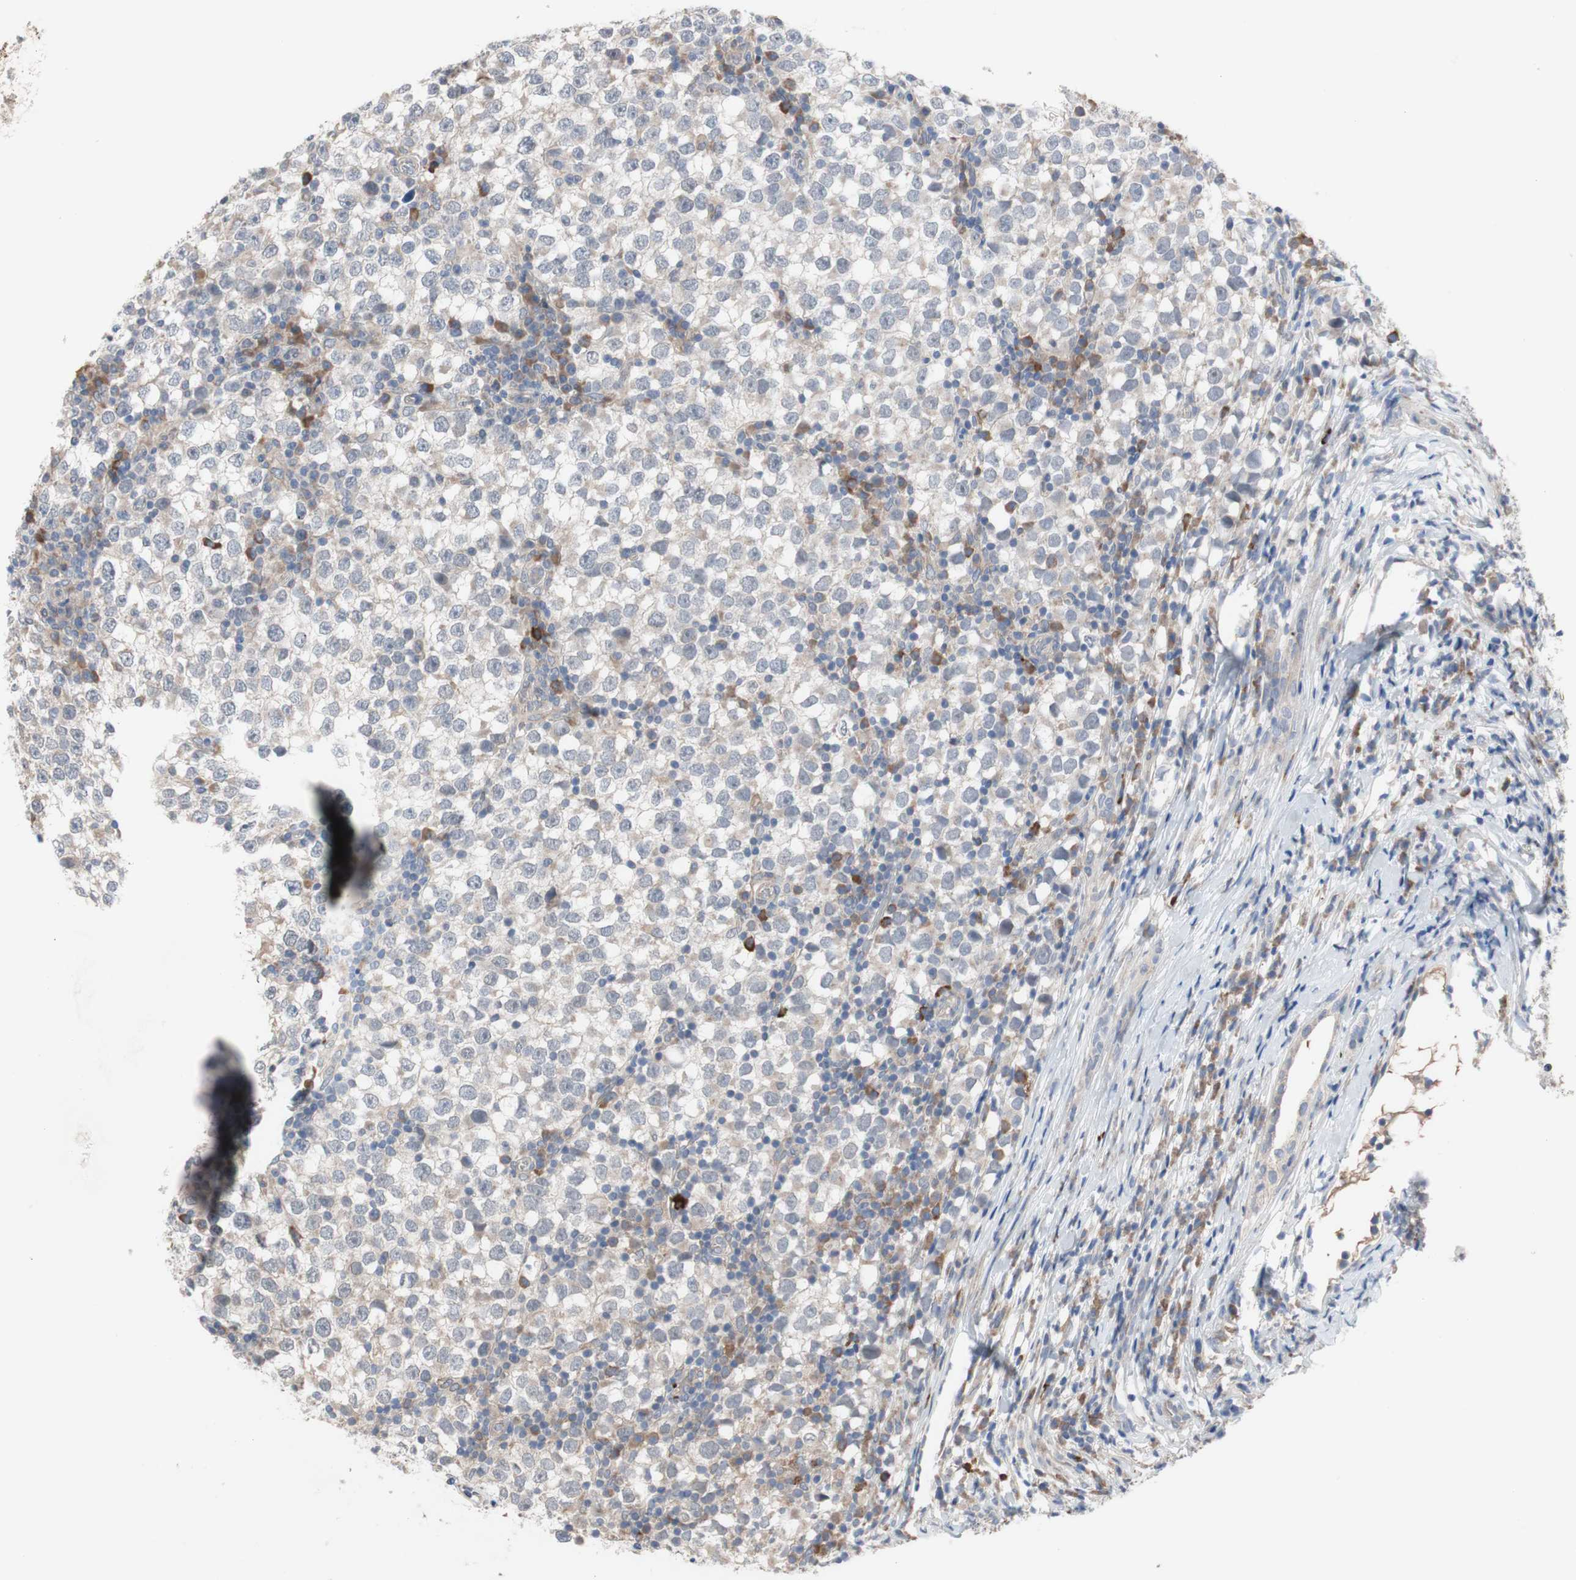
{"staining": {"intensity": "weak", "quantity": "<25%", "location": "cytoplasmic/membranous"}, "tissue": "testis cancer", "cell_type": "Tumor cells", "image_type": "cancer", "snomed": [{"axis": "morphology", "description": "Seminoma, NOS"}, {"axis": "topography", "description": "Testis"}], "caption": "Immunohistochemical staining of testis cancer (seminoma) shows no significant staining in tumor cells.", "gene": "TTC14", "patient": {"sex": "male", "age": 65}}